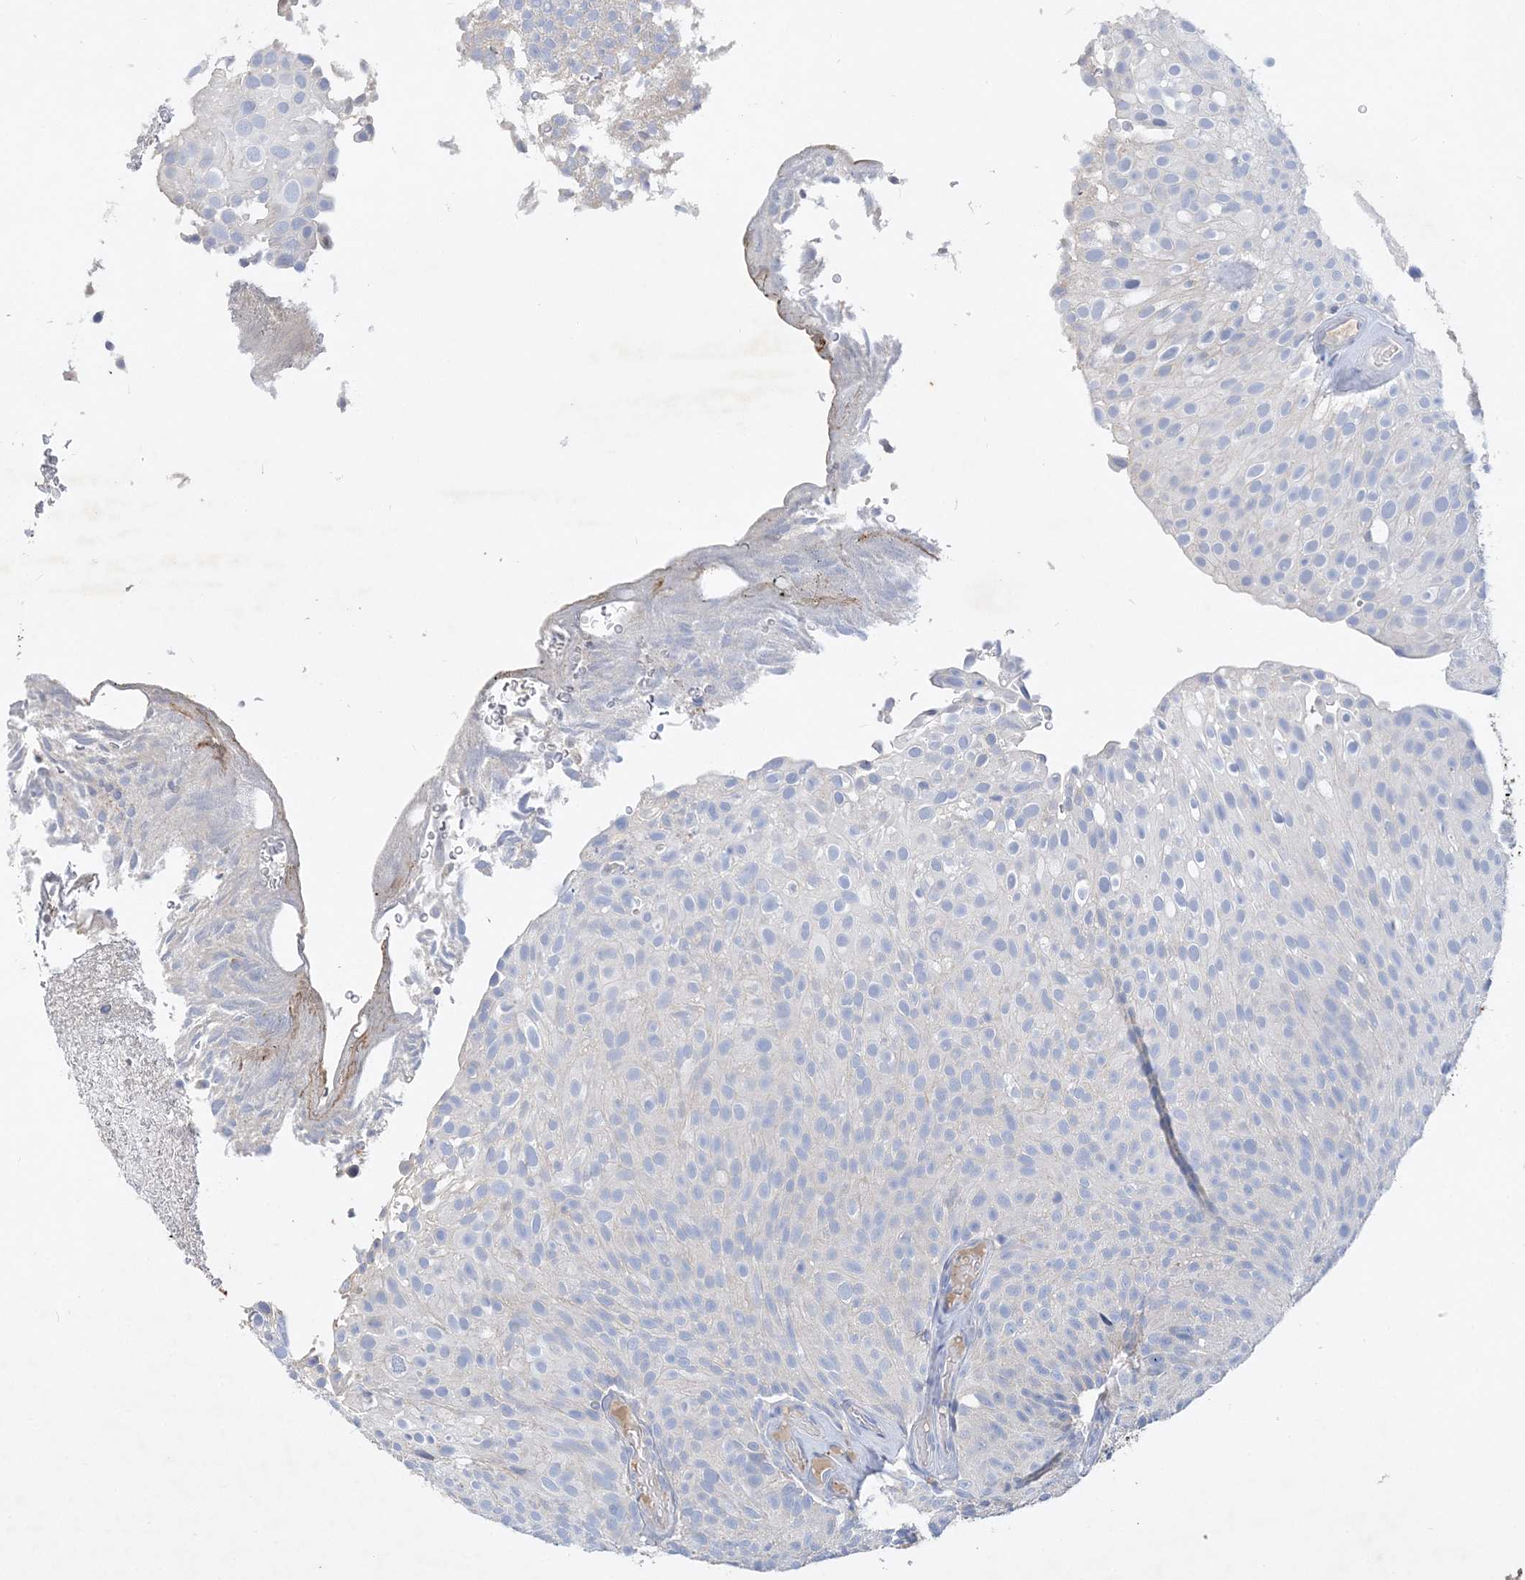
{"staining": {"intensity": "negative", "quantity": "none", "location": "none"}, "tissue": "urothelial cancer", "cell_type": "Tumor cells", "image_type": "cancer", "snomed": [{"axis": "morphology", "description": "Urothelial carcinoma, Low grade"}, {"axis": "topography", "description": "Urinary bladder"}], "caption": "There is no significant positivity in tumor cells of low-grade urothelial carcinoma.", "gene": "GRINA", "patient": {"sex": "male", "age": 78}}